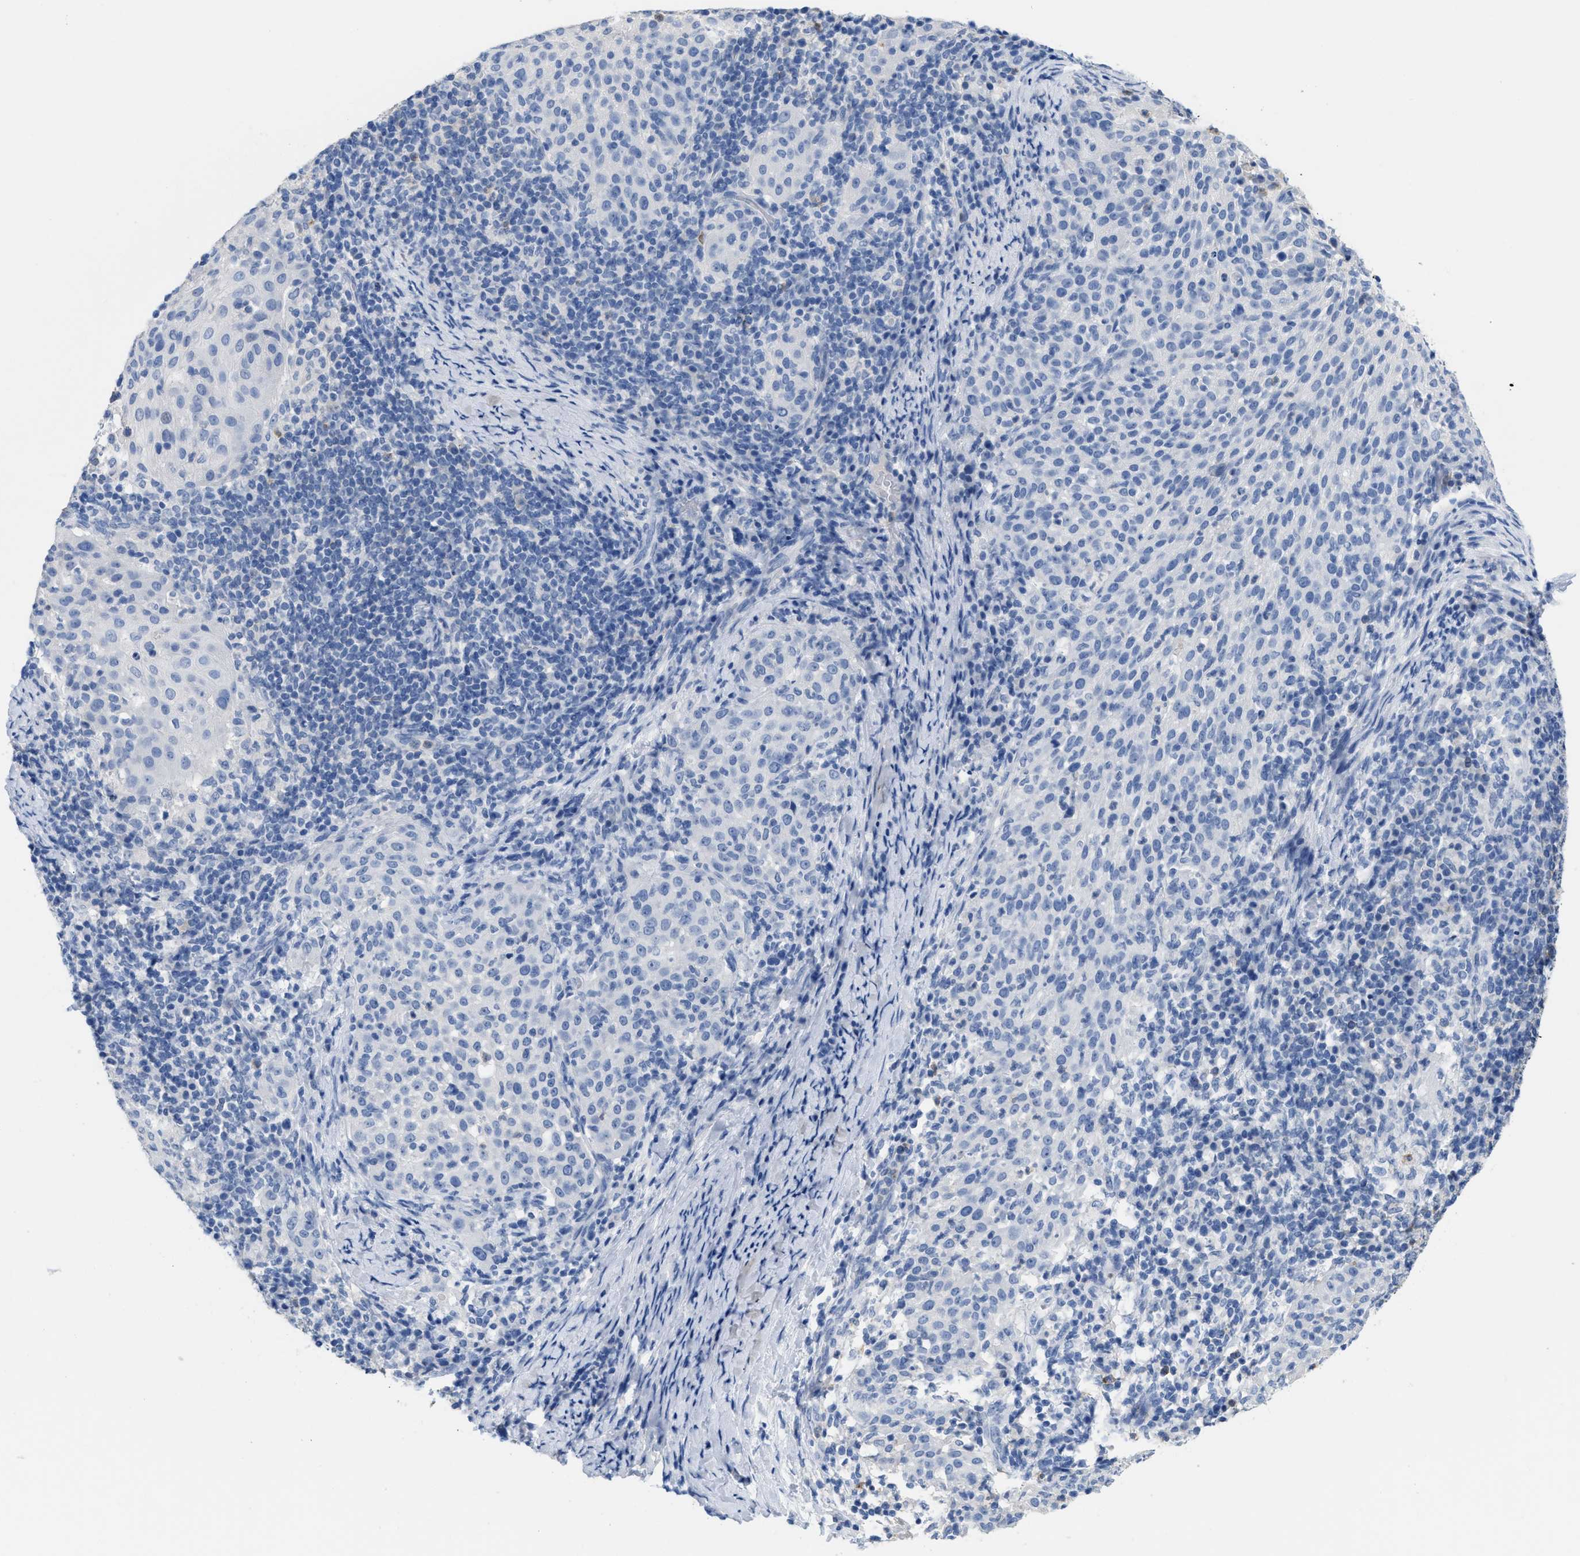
{"staining": {"intensity": "negative", "quantity": "none", "location": "none"}, "tissue": "cervical cancer", "cell_type": "Tumor cells", "image_type": "cancer", "snomed": [{"axis": "morphology", "description": "Squamous cell carcinoma, NOS"}, {"axis": "topography", "description": "Cervix"}], "caption": "This histopathology image is of cervical squamous cell carcinoma stained with IHC to label a protein in brown with the nuclei are counter-stained blue. There is no staining in tumor cells.", "gene": "CR1", "patient": {"sex": "female", "age": 51}}